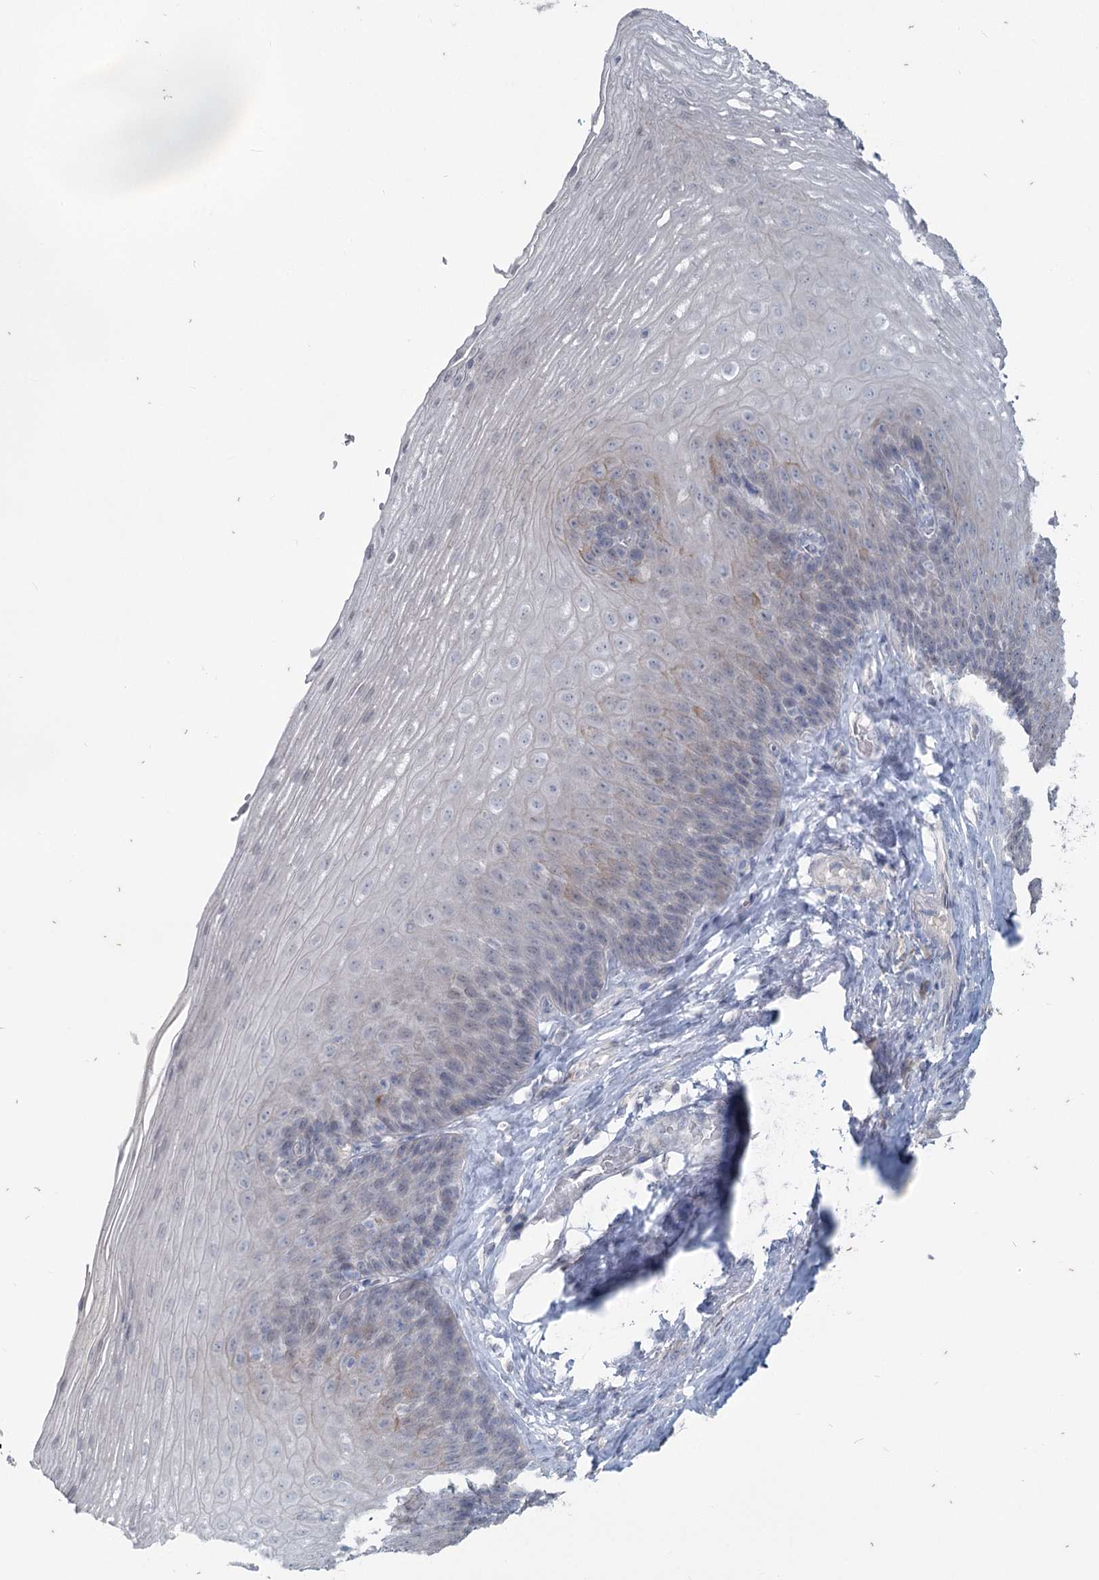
{"staining": {"intensity": "negative", "quantity": "none", "location": "none"}, "tissue": "esophagus", "cell_type": "Squamous epithelial cells", "image_type": "normal", "snomed": [{"axis": "morphology", "description": "Normal tissue, NOS"}, {"axis": "topography", "description": "Esophagus"}], "caption": "IHC photomicrograph of normal esophagus stained for a protein (brown), which displays no positivity in squamous epithelial cells. (DAB immunohistochemistry (IHC) visualized using brightfield microscopy, high magnification).", "gene": "SLC9A3", "patient": {"sex": "female", "age": 66}}